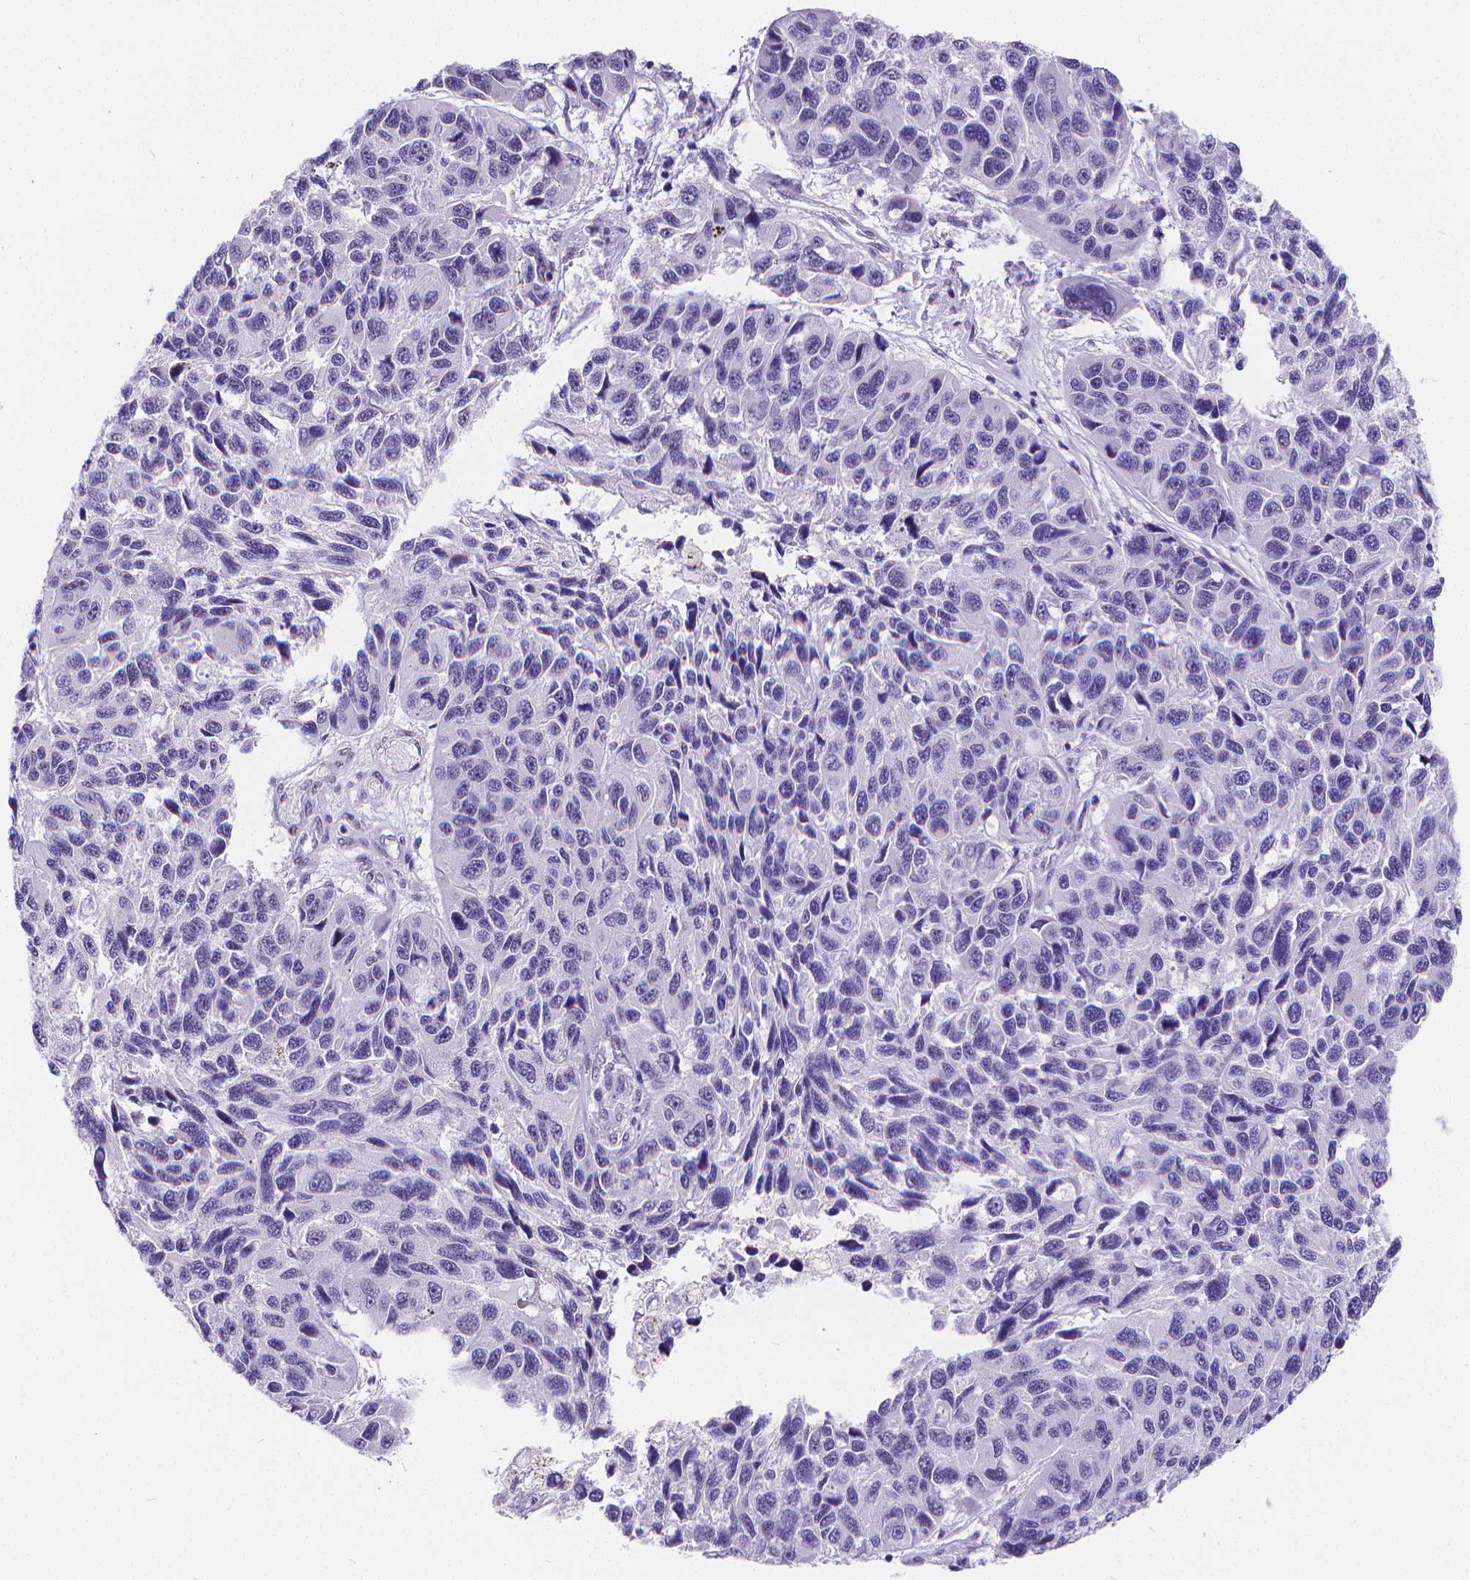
{"staining": {"intensity": "negative", "quantity": "none", "location": "none"}, "tissue": "melanoma", "cell_type": "Tumor cells", "image_type": "cancer", "snomed": [{"axis": "morphology", "description": "Malignant melanoma, NOS"}, {"axis": "topography", "description": "Skin"}], "caption": "Immunohistochemistry (IHC) photomicrograph of neoplastic tissue: human malignant melanoma stained with DAB (3,3'-diaminobenzidine) reveals no significant protein staining in tumor cells. (Immunohistochemistry (IHC), brightfield microscopy, high magnification).", "gene": "MEF2C", "patient": {"sex": "male", "age": 53}}